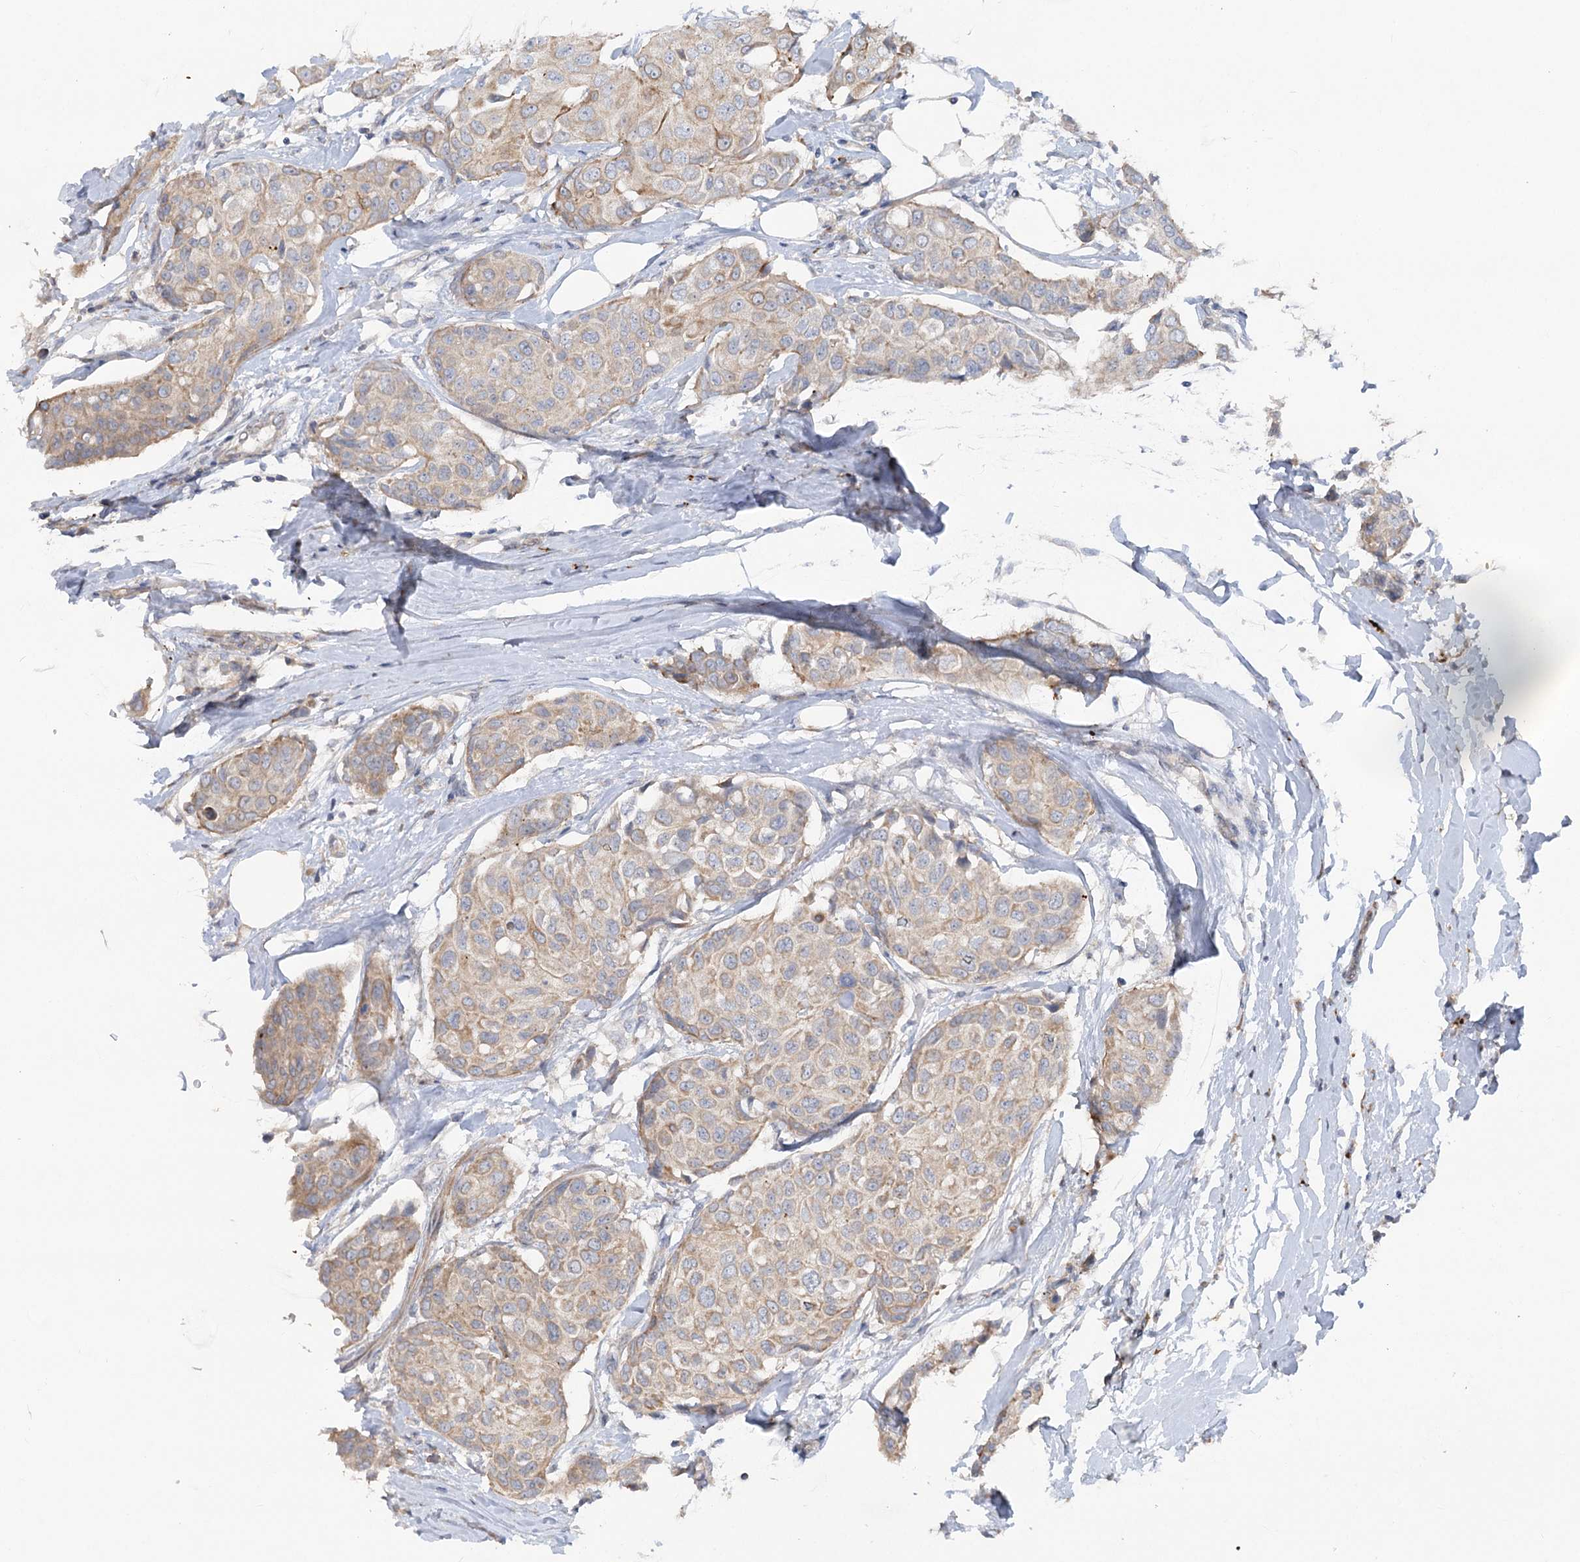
{"staining": {"intensity": "weak", "quantity": ">75%", "location": "cytoplasmic/membranous"}, "tissue": "breast cancer", "cell_type": "Tumor cells", "image_type": "cancer", "snomed": [{"axis": "morphology", "description": "Duct carcinoma"}, {"axis": "topography", "description": "Breast"}], "caption": "Brown immunohistochemical staining in human breast intraductal carcinoma demonstrates weak cytoplasmic/membranous staining in about >75% of tumor cells.", "gene": "SCN11A", "patient": {"sex": "female", "age": 80}}